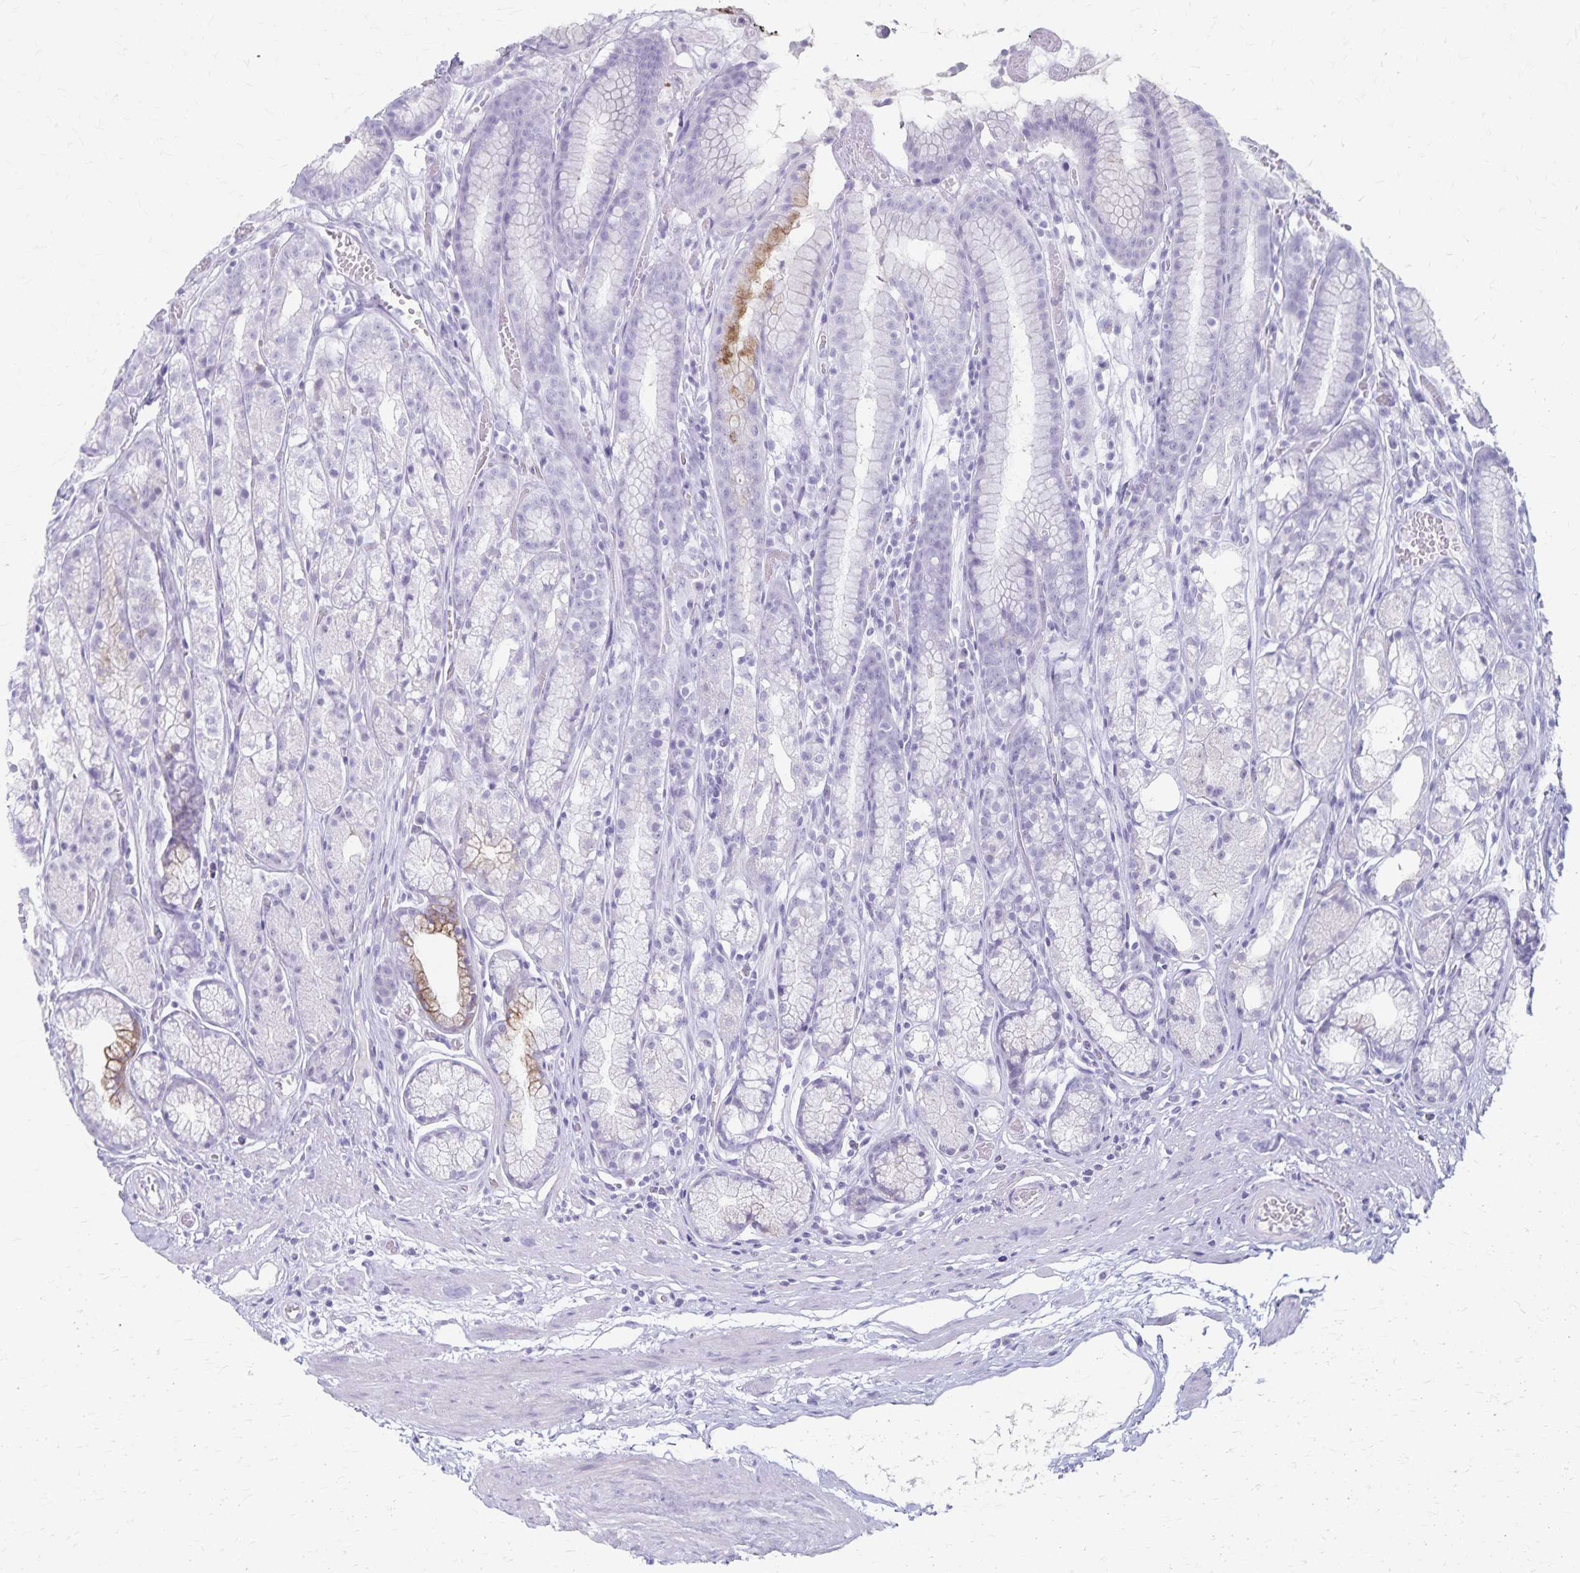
{"staining": {"intensity": "moderate", "quantity": "<25%", "location": "cytoplasmic/membranous"}, "tissue": "stomach", "cell_type": "Glandular cells", "image_type": "normal", "snomed": [{"axis": "morphology", "description": "Normal tissue, NOS"}, {"axis": "topography", "description": "Smooth muscle"}, {"axis": "topography", "description": "Stomach"}], "caption": "A low amount of moderate cytoplasmic/membranous staining is seen in approximately <25% of glandular cells in benign stomach. The staining was performed using DAB, with brown indicating positive protein expression. Nuclei are stained blue with hematoxylin.", "gene": "GPBAR1", "patient": {"sex": "male", "age": 70}}